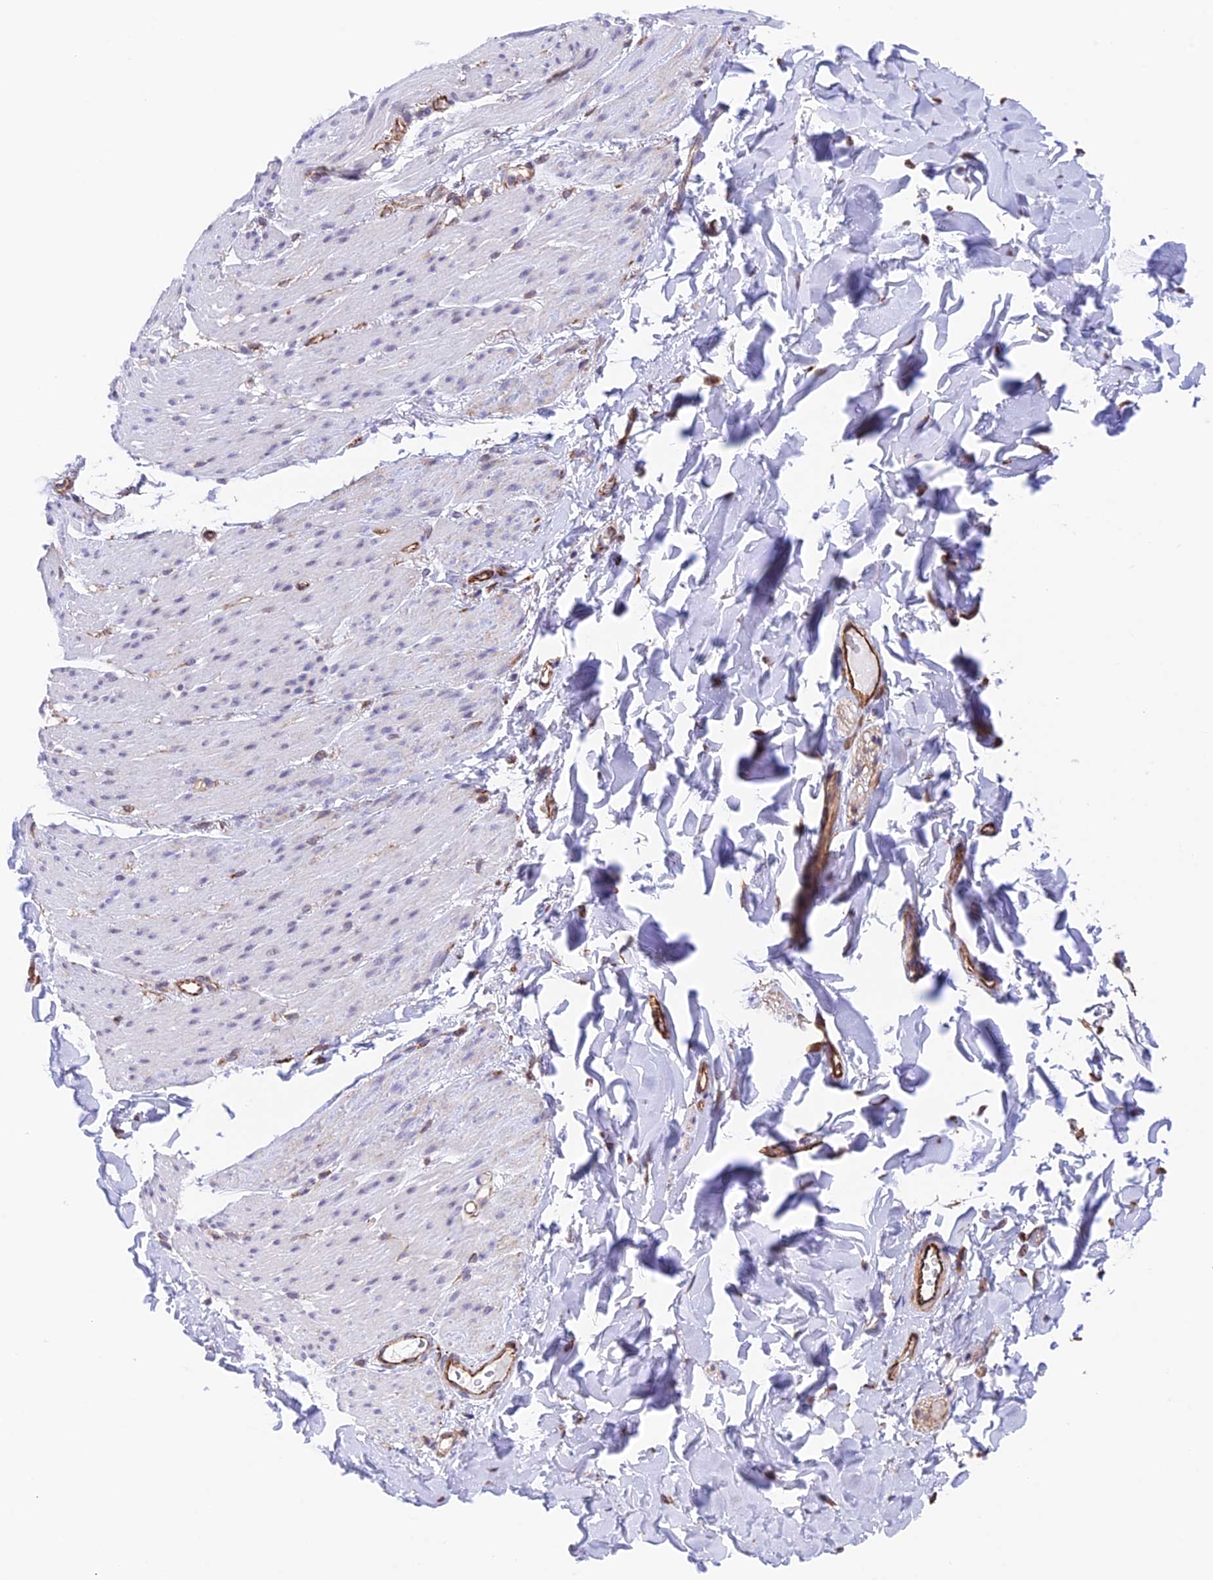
{"staining": {"intensity": "negative", "quantity": "none", "location": "none"}, "tissue": "smooth muscle", "cell_type": "Smooth muscle cells", "image_type": "normal", "snomed": [{"axis": "morphology", "description": "Normal tissue, NOS"}, {"axis": "topography", "description": "Colon"}, {"axis": "topography", "description": "Peripheral nerve tissue"}], "caption": "Smooth muscle cells show no significant positivity in normal smooth muscle. (Stains: DAB (3,3'-diaminobenzidine) immunohistochemistry (IHC) with hematoxylin counter stain, Microscopy: brightfield microscopy at high magnification).", "gene": "ZNF652", "patient": {"sex": "female", "age": 61}}